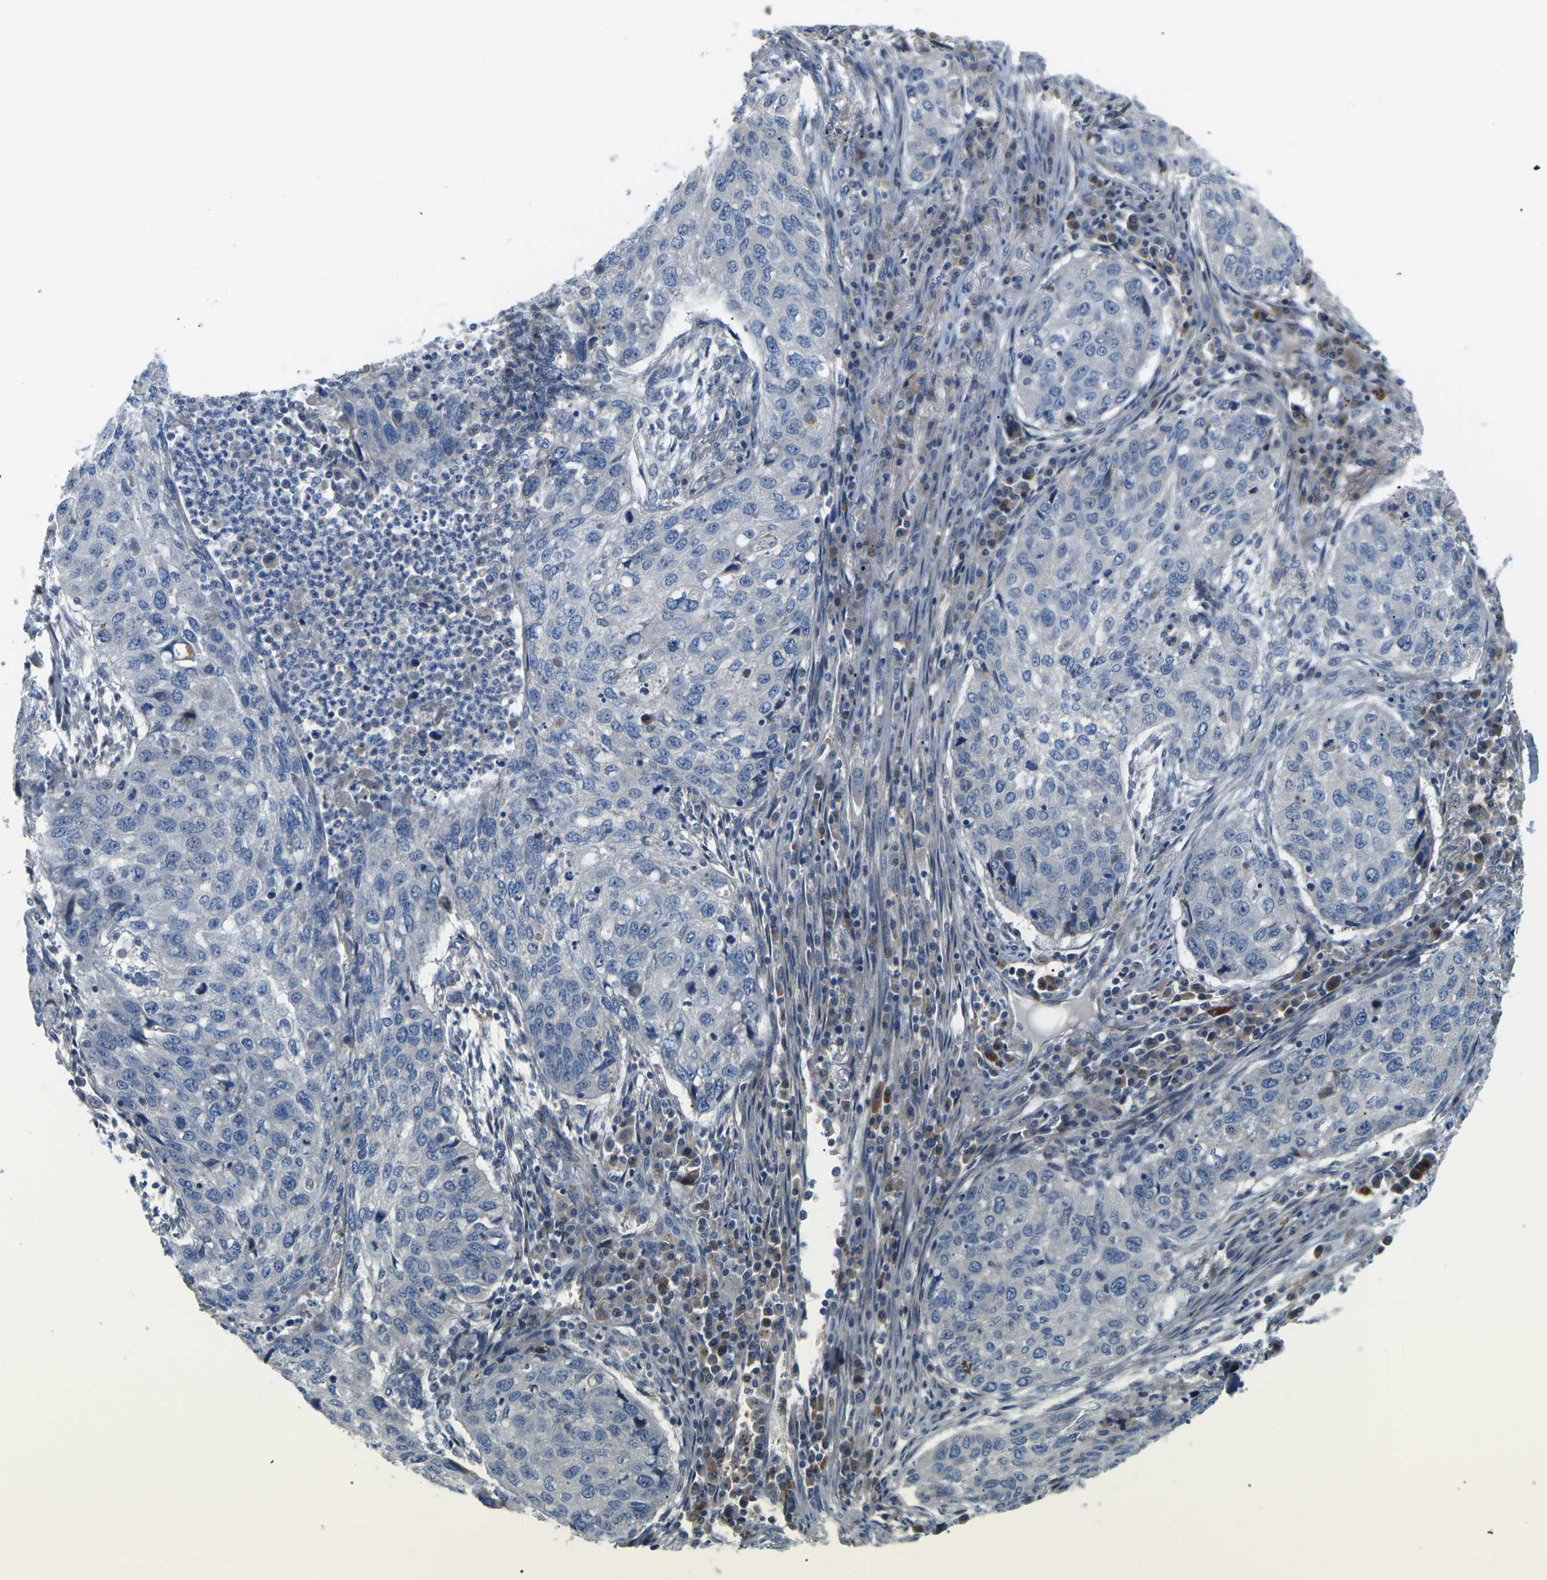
{"staining": {"intensity": "negative", "quantity": "none", "location": "none"}, "tissue": "lung cancer", "cell_type": "Tumor cells", "image_type": "cancer", "snomed": [{"axis": "morphology", "description": "Squamous cell carcinoma, NOS"}, {"axis": "topography", "description": "Lung"}], "caption": "Lung squamous cell carcinoma stained for a protein using IHC demonstrates no staining tumor cells.", "gene": "ERBB4", "patient": {"sex": "female", "age": 63}}